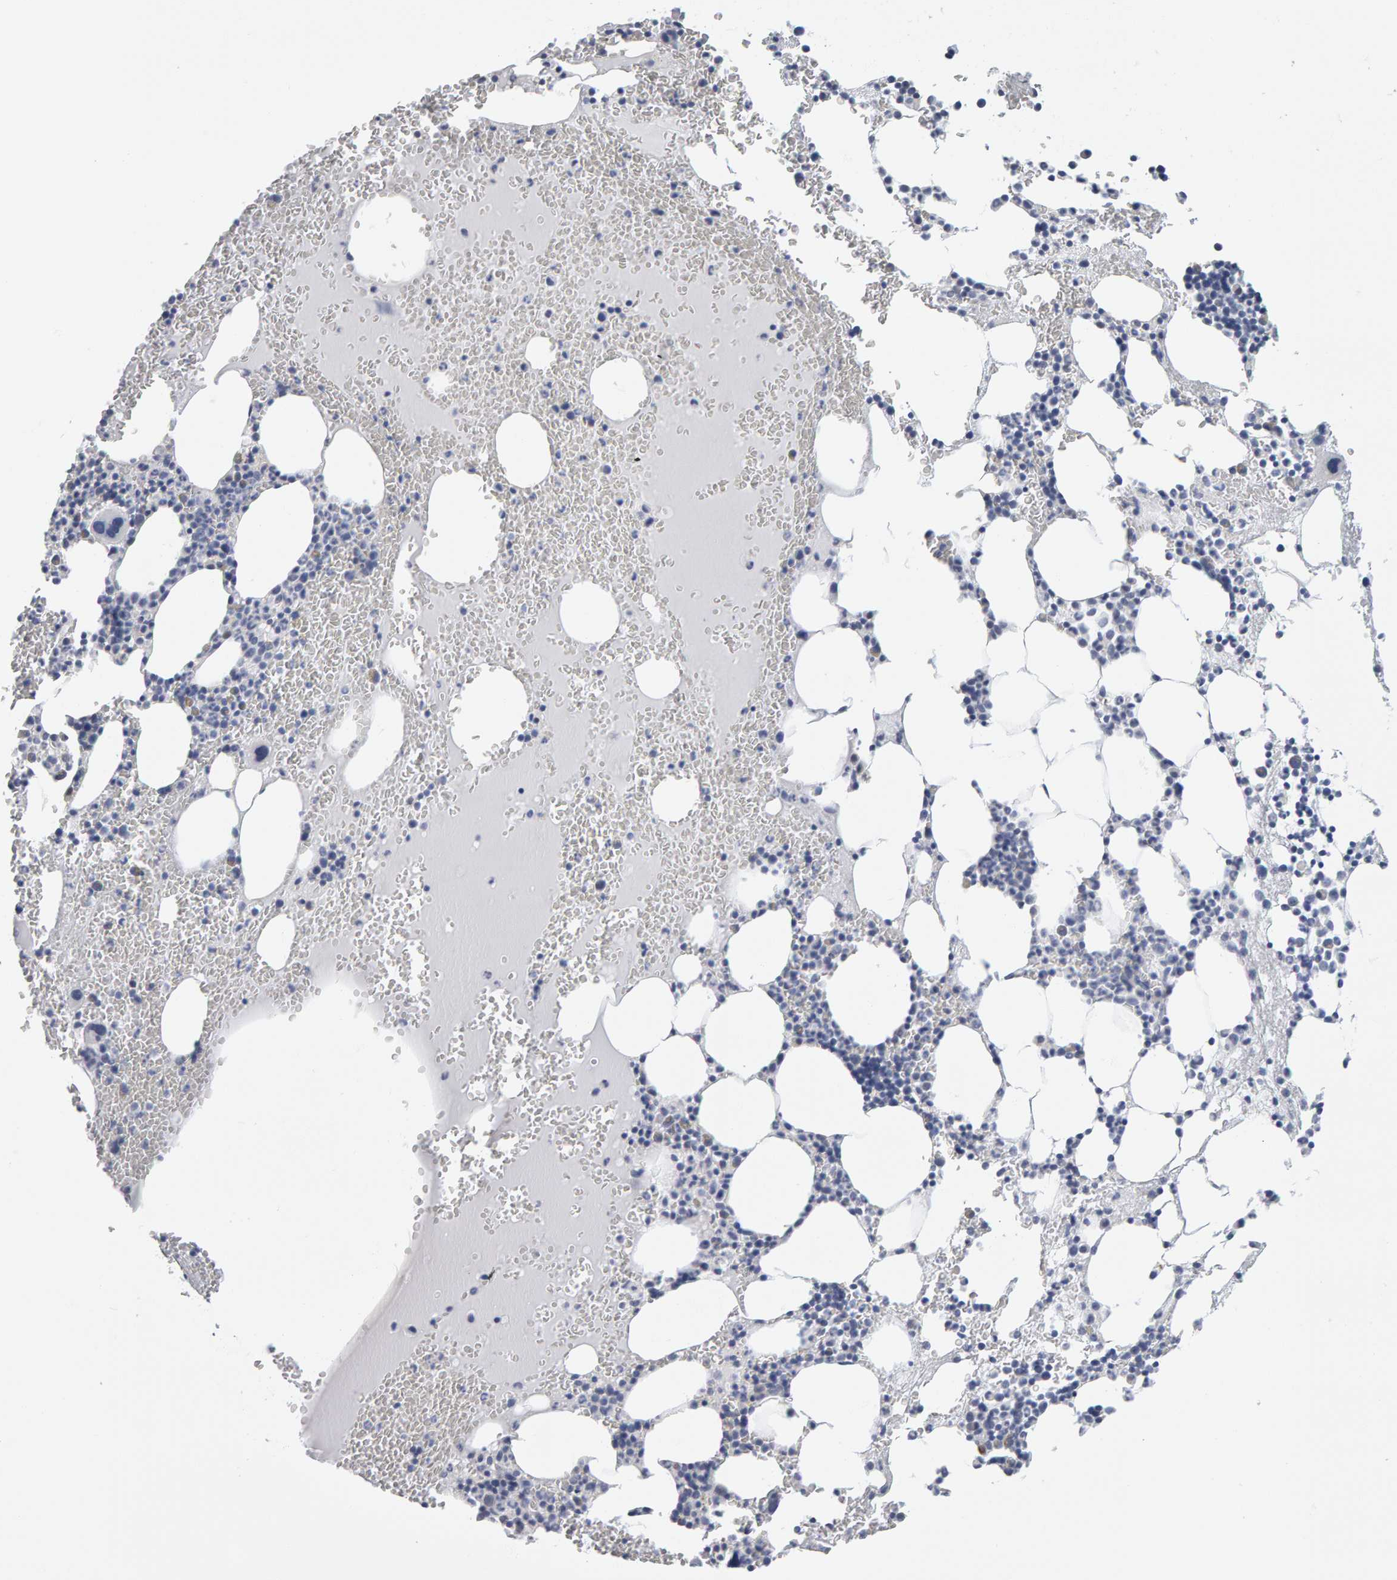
{"staining": {"intensity": "negative", "quantity": "none", "location": "none"}, "tissue": "bone marrow", "cell_type": "Hematopoietic cells", "image_type": "normal", "snomed": [{"axis": "morphology", "description": "Normal tissue, NOS"}, {"axis": "morphology", "description": "Inflammation, NOS"}, {"axis": "topography", "description": "Bone marrow"}], "caption": "Hematopoietic cells show no significant expression in normal bone marrow. (DAB immunohistochemistry (IHC) visualized using brightfield microscopy, high magnification).", "gene": "CTH", "patient": {"sex": "female", "age": 67}}